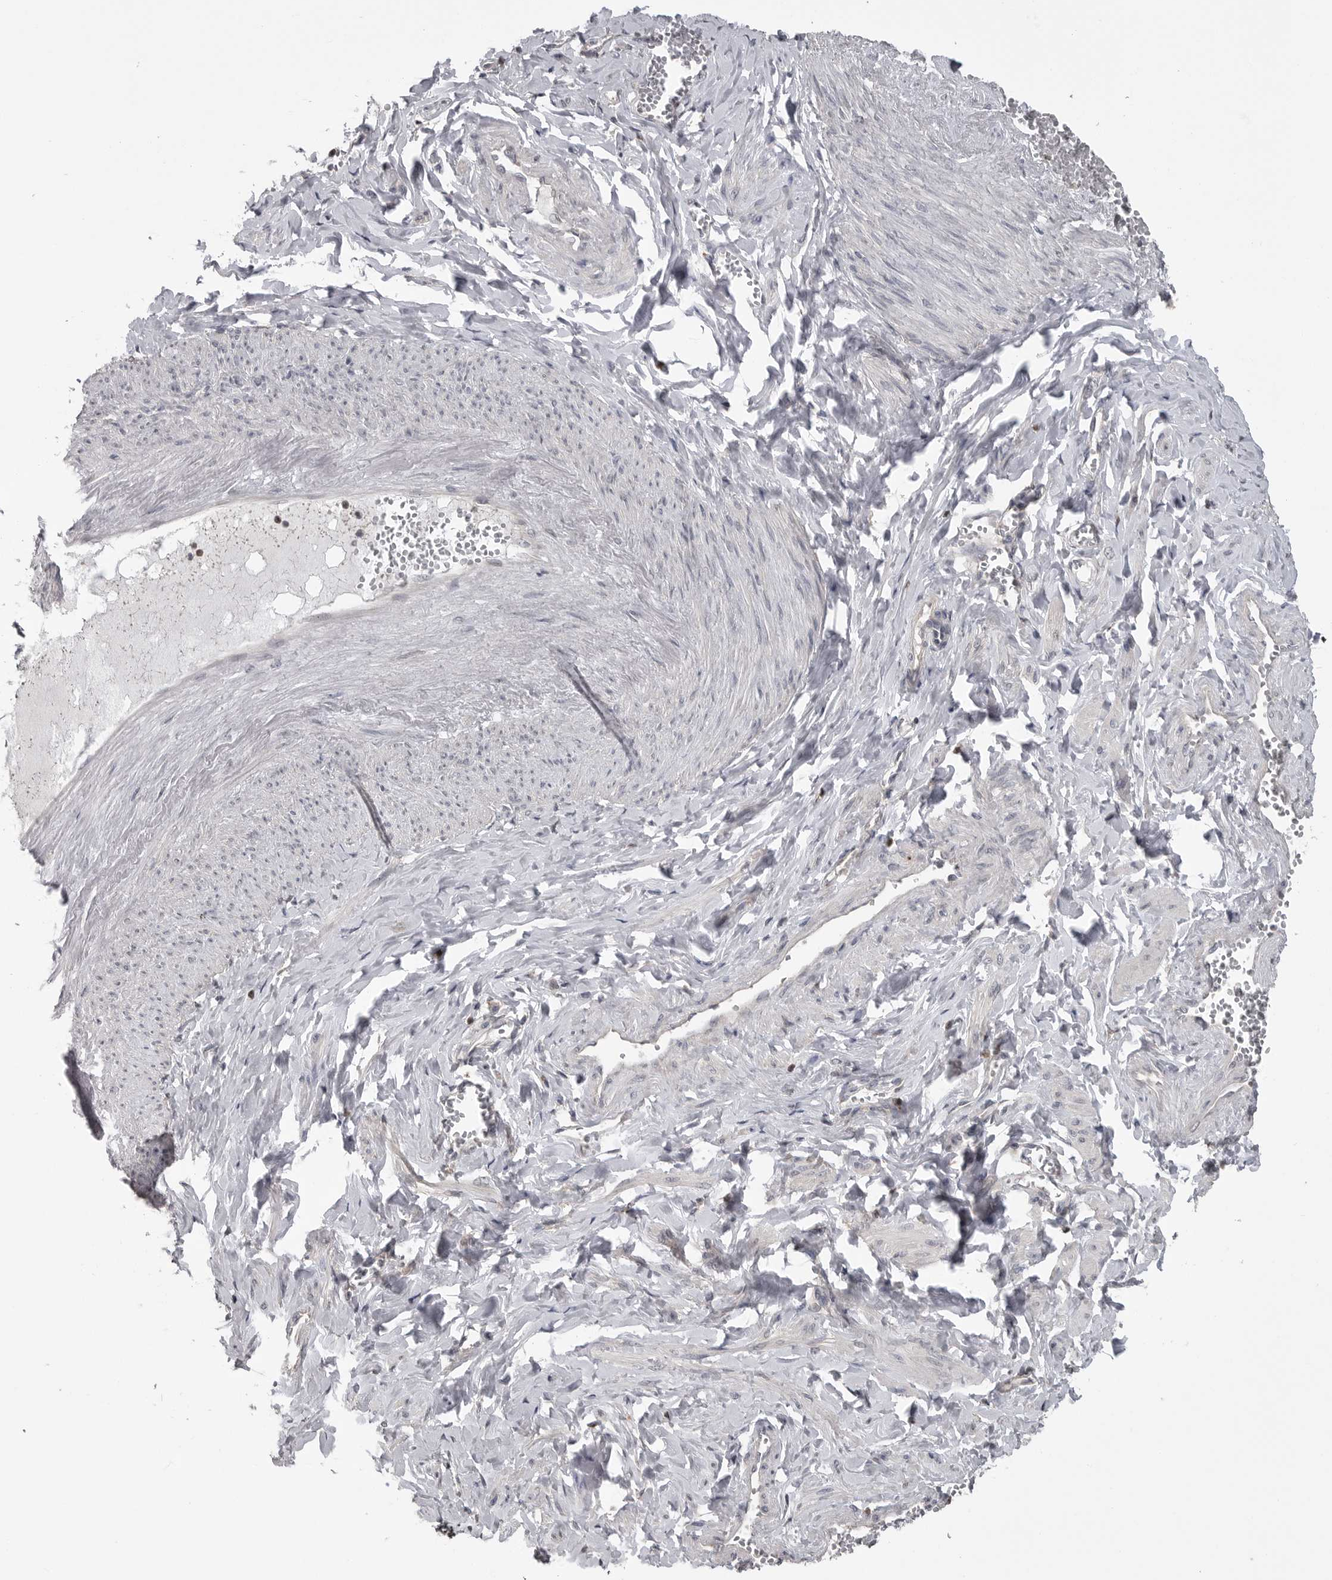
{"staining": {"intensity": "negative", "quantity": "none", "location": "none"}, "tissue": "adipose tissue", "cell_type": "Adipocytes", "image_type": "normal", "snomed": [{"axis": "morphology", "description": "Normal tissue, NOS"}, {"axis": "topography", "description": "Vascular tissue"}, {"axis": "topography", "description": "Fallopian tube"}, {"axis": "topography", "description": "Ovary"}], "caption": "DAB (3,3'-diaminobenzidine) immunohistochemical staining of benign adipose tissue displays no significant staining in adipocytes.", "gene": "MAPK13", "patient": {"sex": "female", "age": 67}}